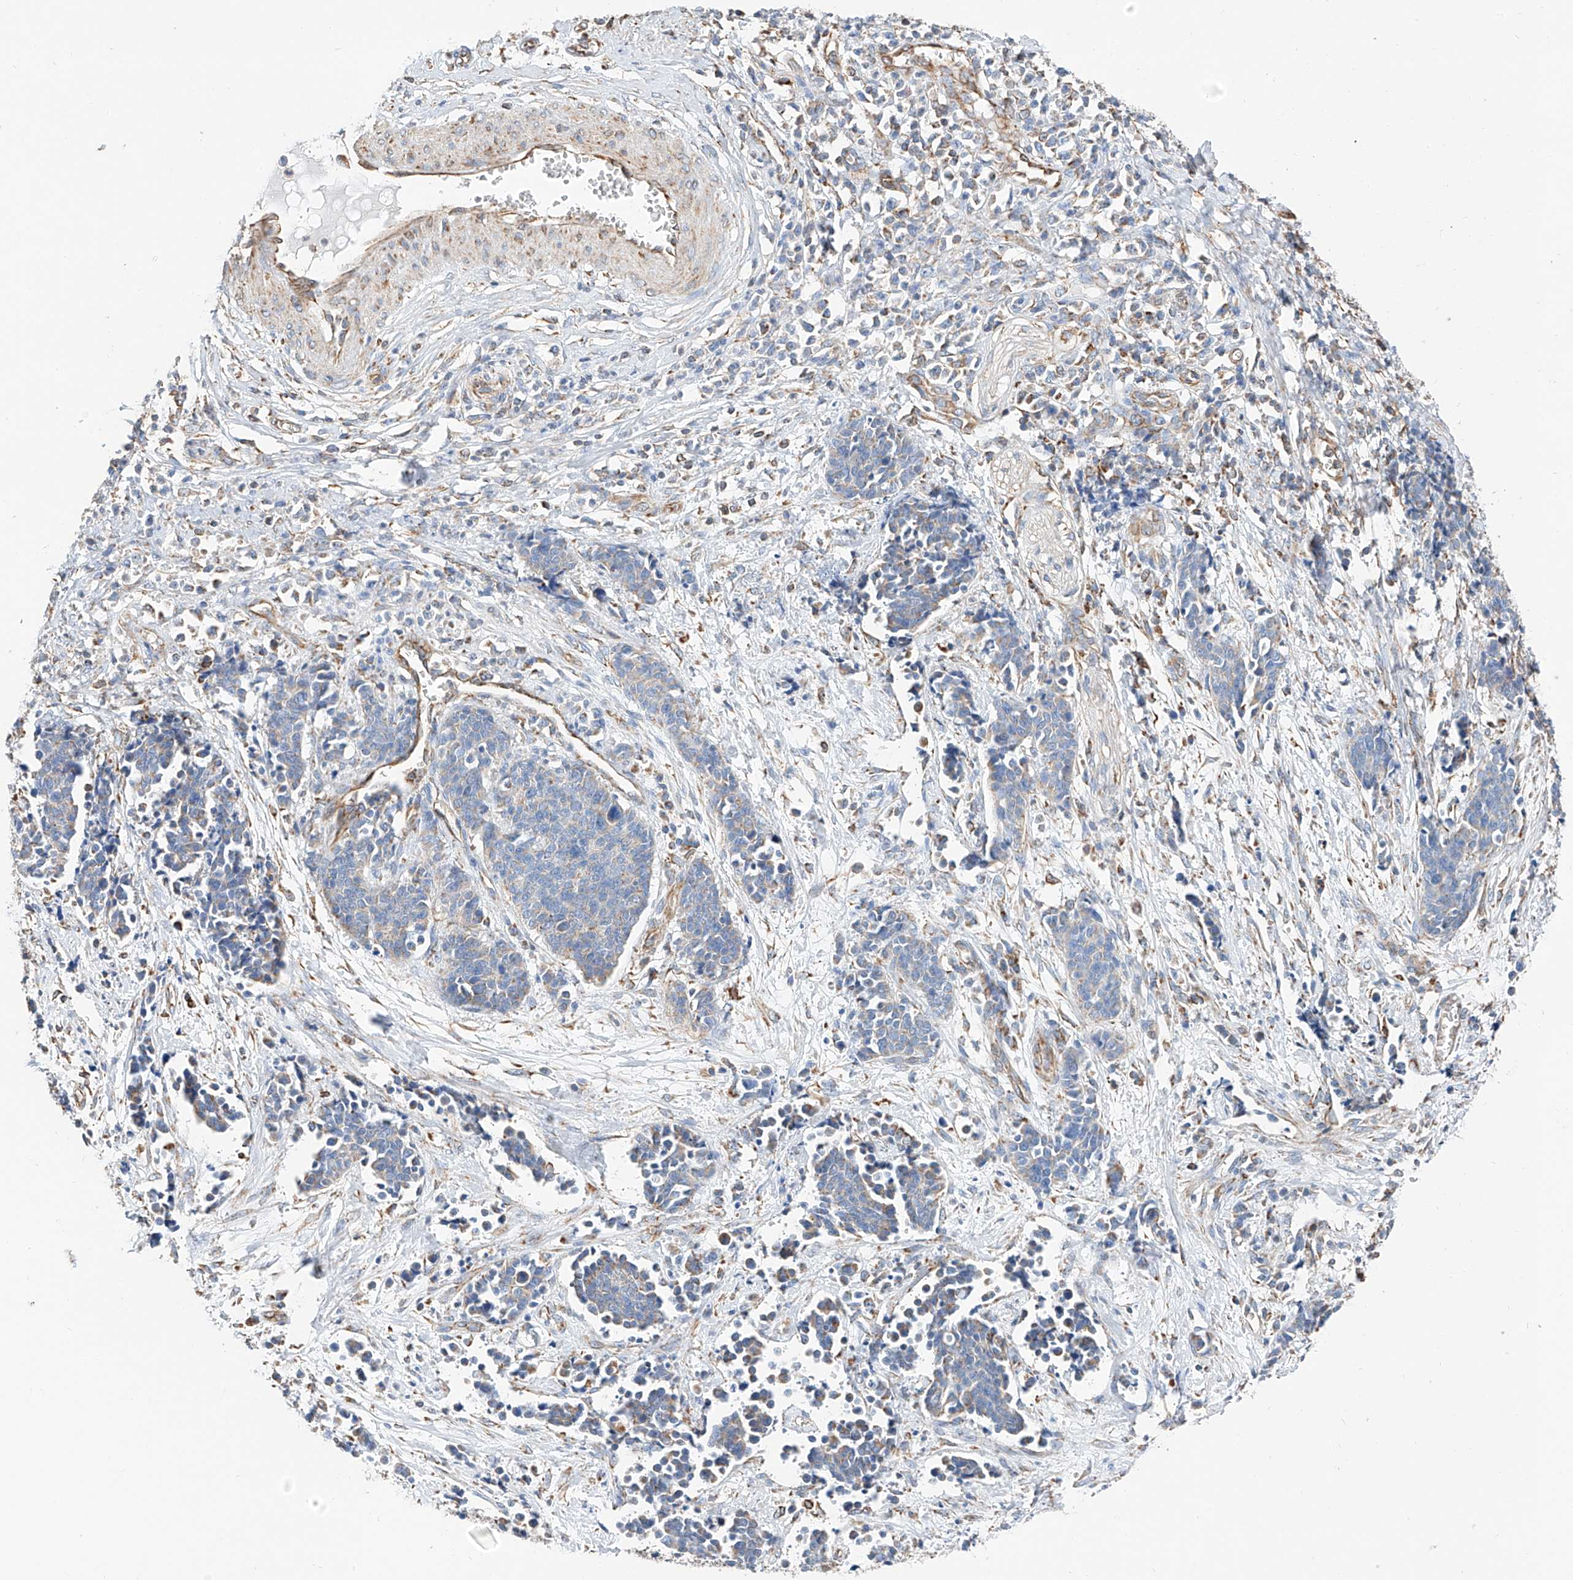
{"staining": {"intensity": "negative", "quantity": "none", "location": "none"}, "tissue": "cervical cancer", "cell_type": "Tumor cells", "image_type": "cancer", "snomed": [{"axis": "morphology", "description": "Squamous cell carcinoma, NOS"}, {"axis": "topography", "description": "Cervix"}], "caption": "High power microscopy histopathology image of an immunohistochemistry (IHC) photomicrograph of cervical cancer (squamous cell carcinoma), revealing no significant expression in tumor cells.", "gene": "NDUFV3", "patient": {"sex": "female", "age": 35}}